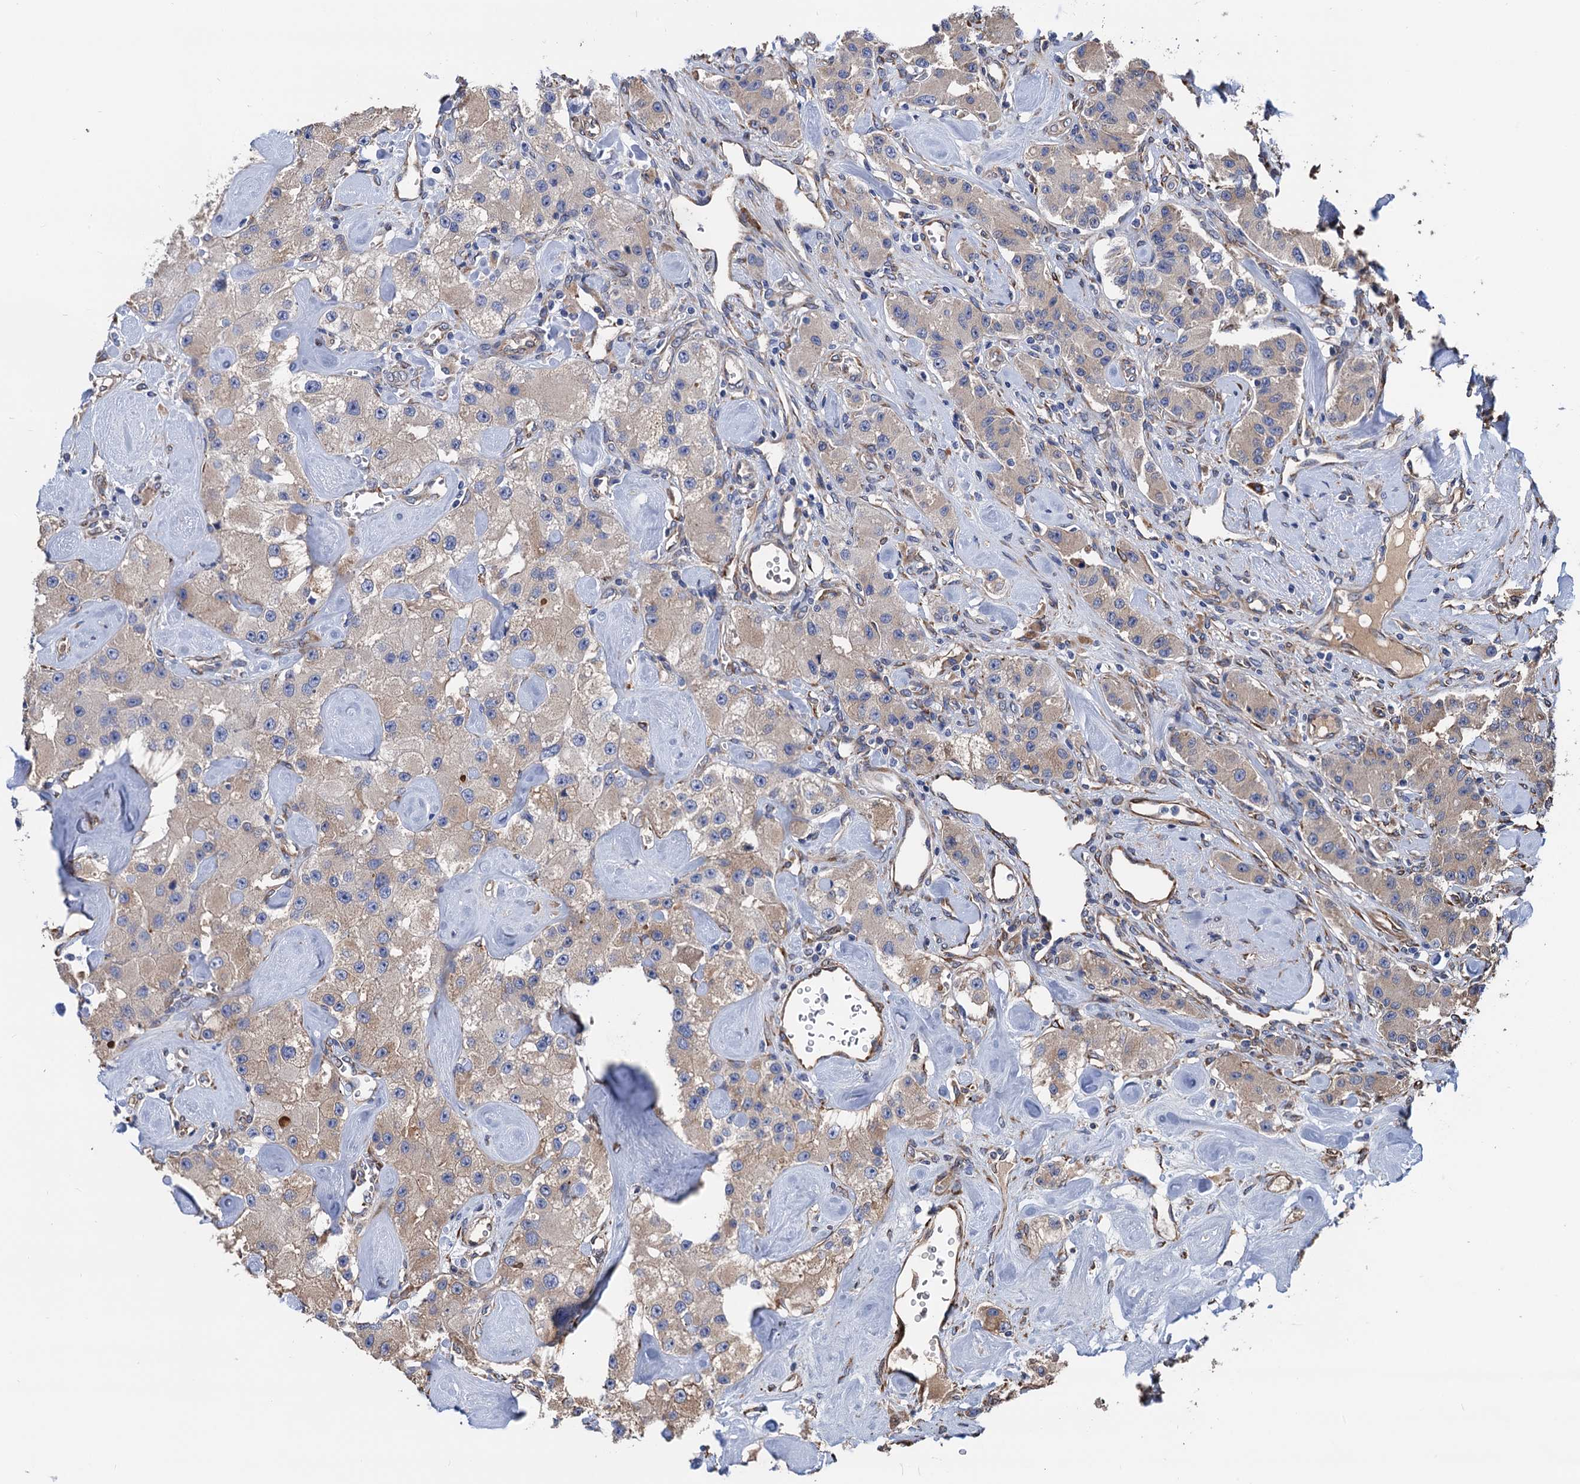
{"staining": {"intensity": "weak", "quantity": "25%-75%", "location": "cytoplasmic/membranous"}, "tissue": "carcinoid", "cell_type": "Tumor cells", "image_type": "cancer", "snomed": [{"axis": "morphology", "description": "Carcinoid, malignant, NOS"}, {"axis": "topography", "description": "Pancreas"}], "caption": "A micrograph showing weak cytoplasmic/membranous positivity in about 25%-75% of tumor cells in carcinoid (malignant), as visualized by brown immunohistochemical staining.", "gene": "CNNM1", "patient": {"sex": "male", "age": 41}}